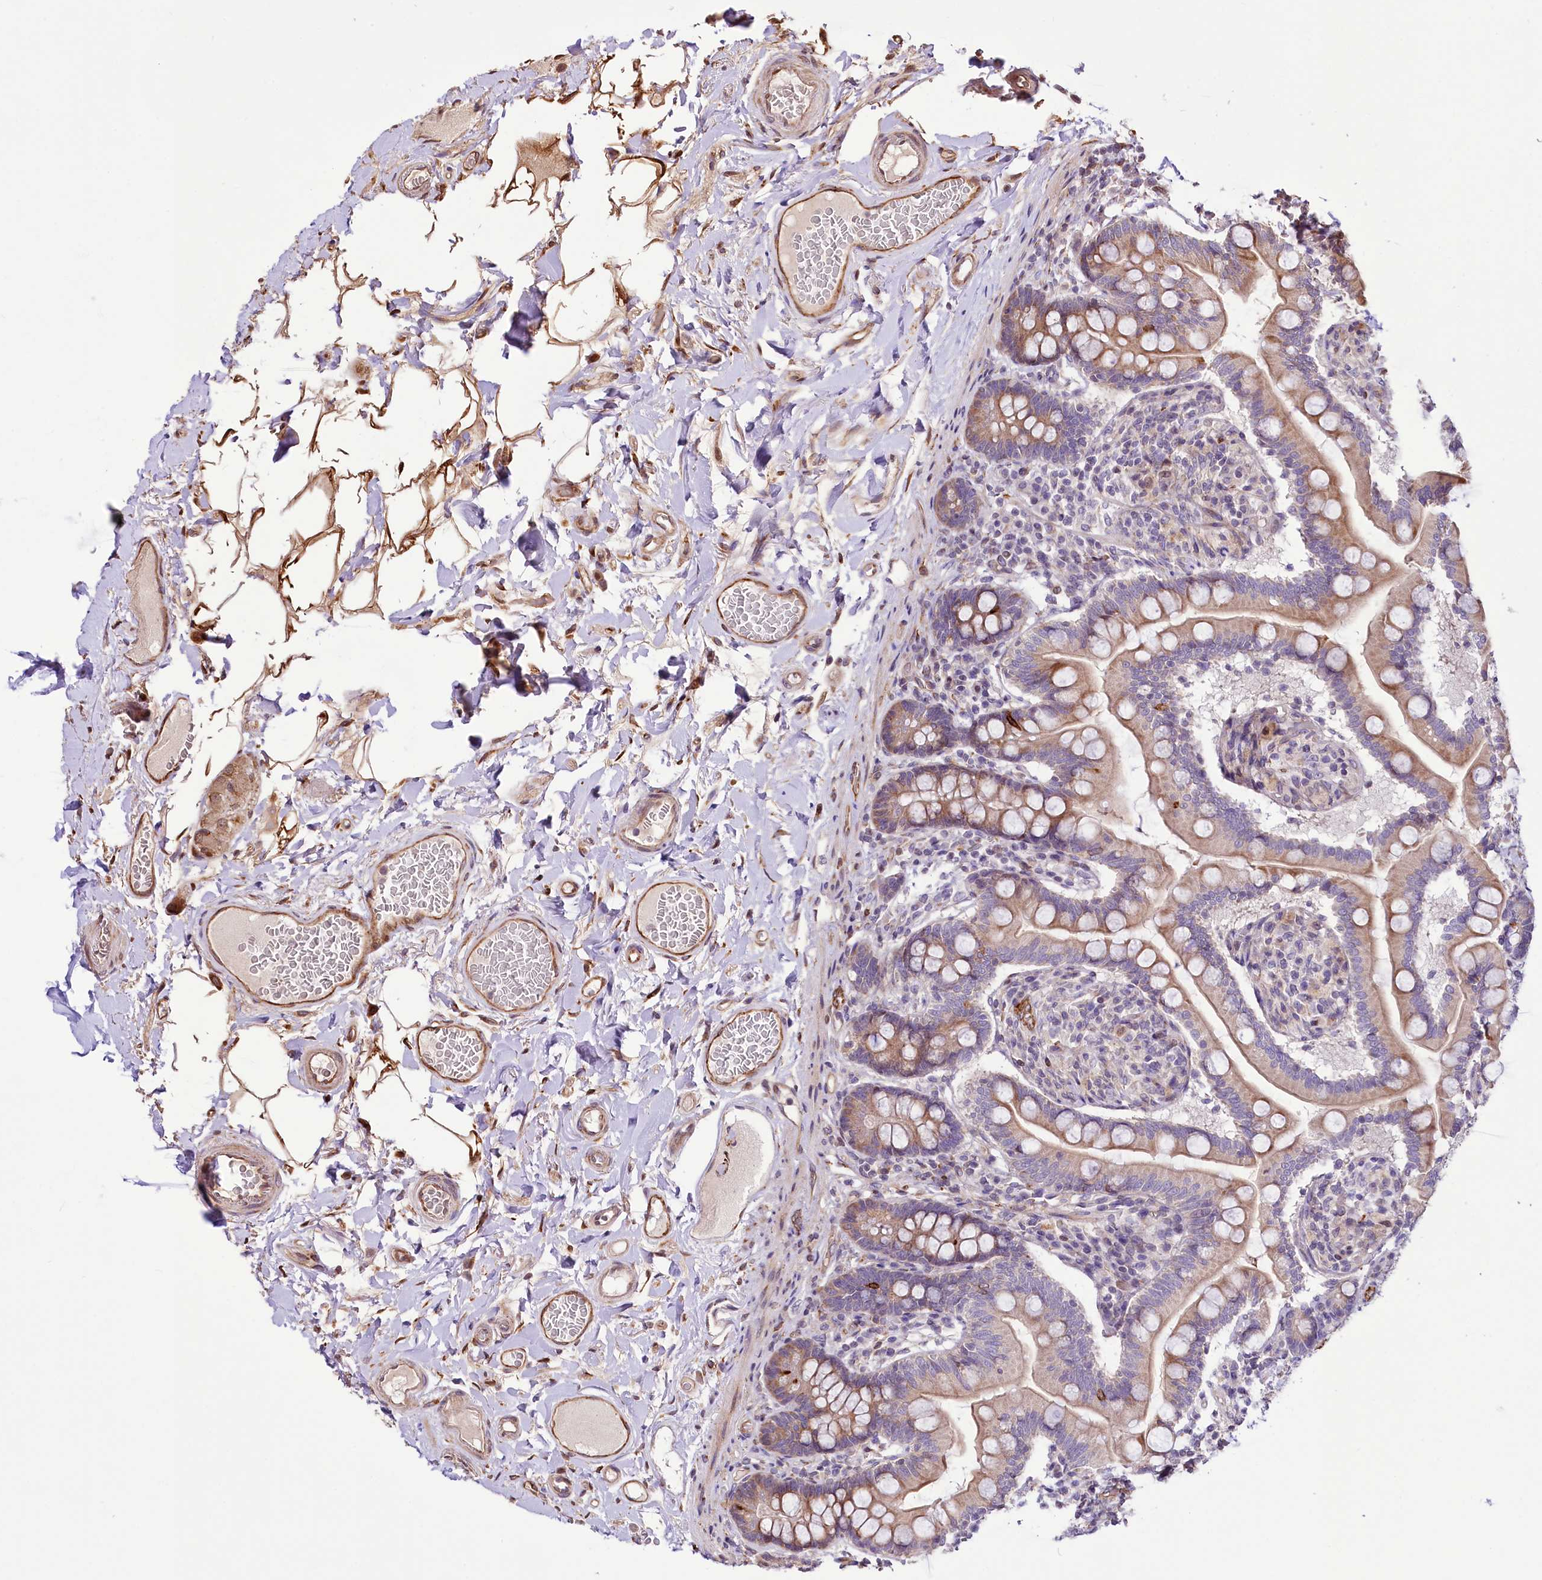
{"staining": {"intensity": "moderate", "quantity": "25%-75%", "location": "cytoplasmic/membranous"}, "tissue": "small intestine", "cell_type": "Glandular cells", "image_type": "normal", "snomed": [{"axis": "morphology", "description": "Normal tissue, NOS"}, {"axis": "topography", "description": "Small intestine"}], "caption": "Immunohistochemical staining of normal human small intestine demonstrates 25%-75% levels of moderate cytoplasmic/membranous protein positivity in approximately 25%-75% of glandular cells.", "gene": "CUTC", "patient": {"sex": "female", "age": 64}}